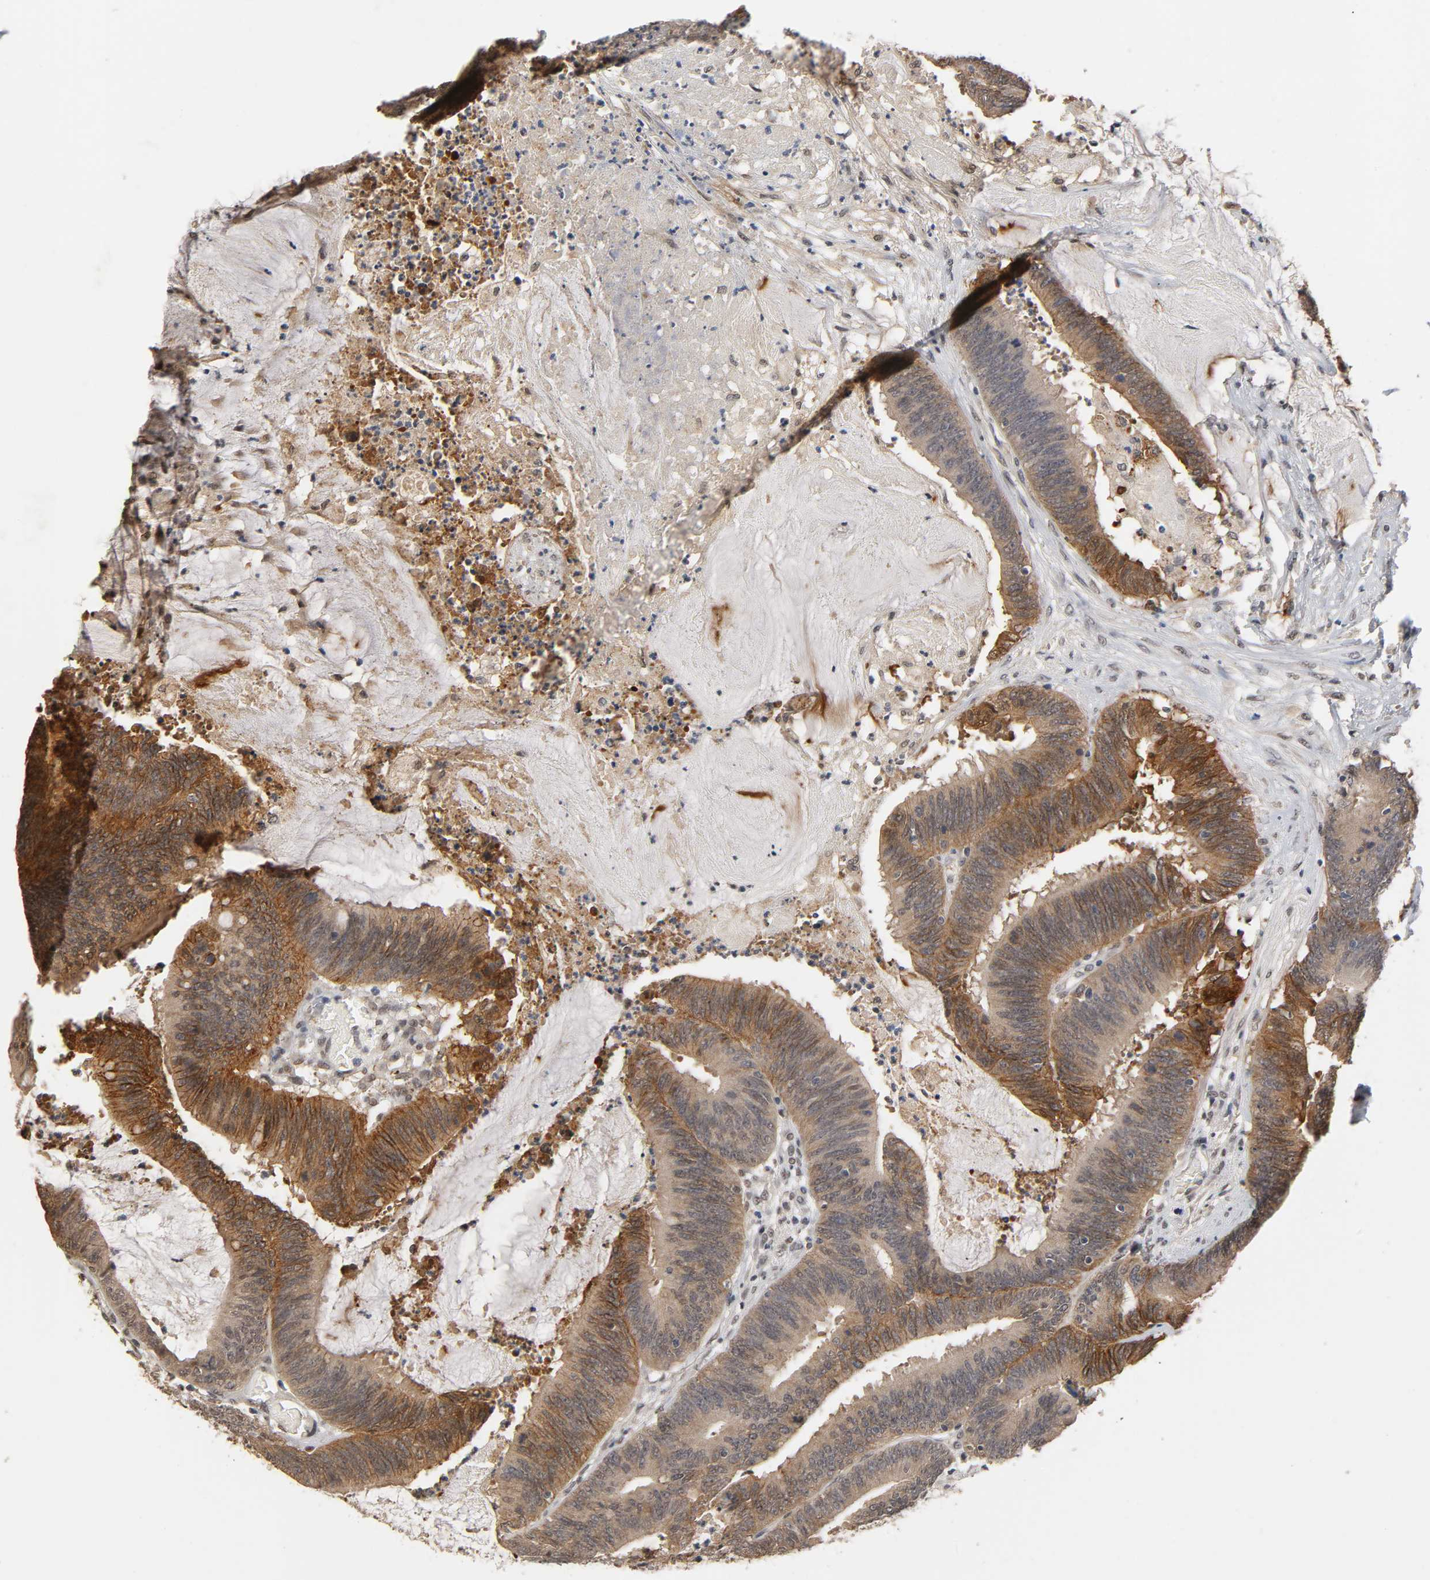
{"staining": {"intensity": "moderate", "quantity": ">75%", "location": "cytoplasmic/membranous"}, "tissue": "colorectal cancer", "cell_type": "Tumor cells", "image_type": "cancer", "snomed": [{"axis": "morphology", "description": "Adenocarcinoma, NOS"}, {"axis": "topography", "description": "Rectum"}], "caption": "Protein analysis of colorectal cancer tissue exhibits moderate cytoplasmic/membranous staining in about >75% of tumor cells. Using DAB (3,3'-diaminobenzidine) (brown) and hematoxylin (blue) stains, captured at high magnification using brightfield microscopy.", "gene": "HTR1E", "patient": {"sex": "female", "age": 66}}